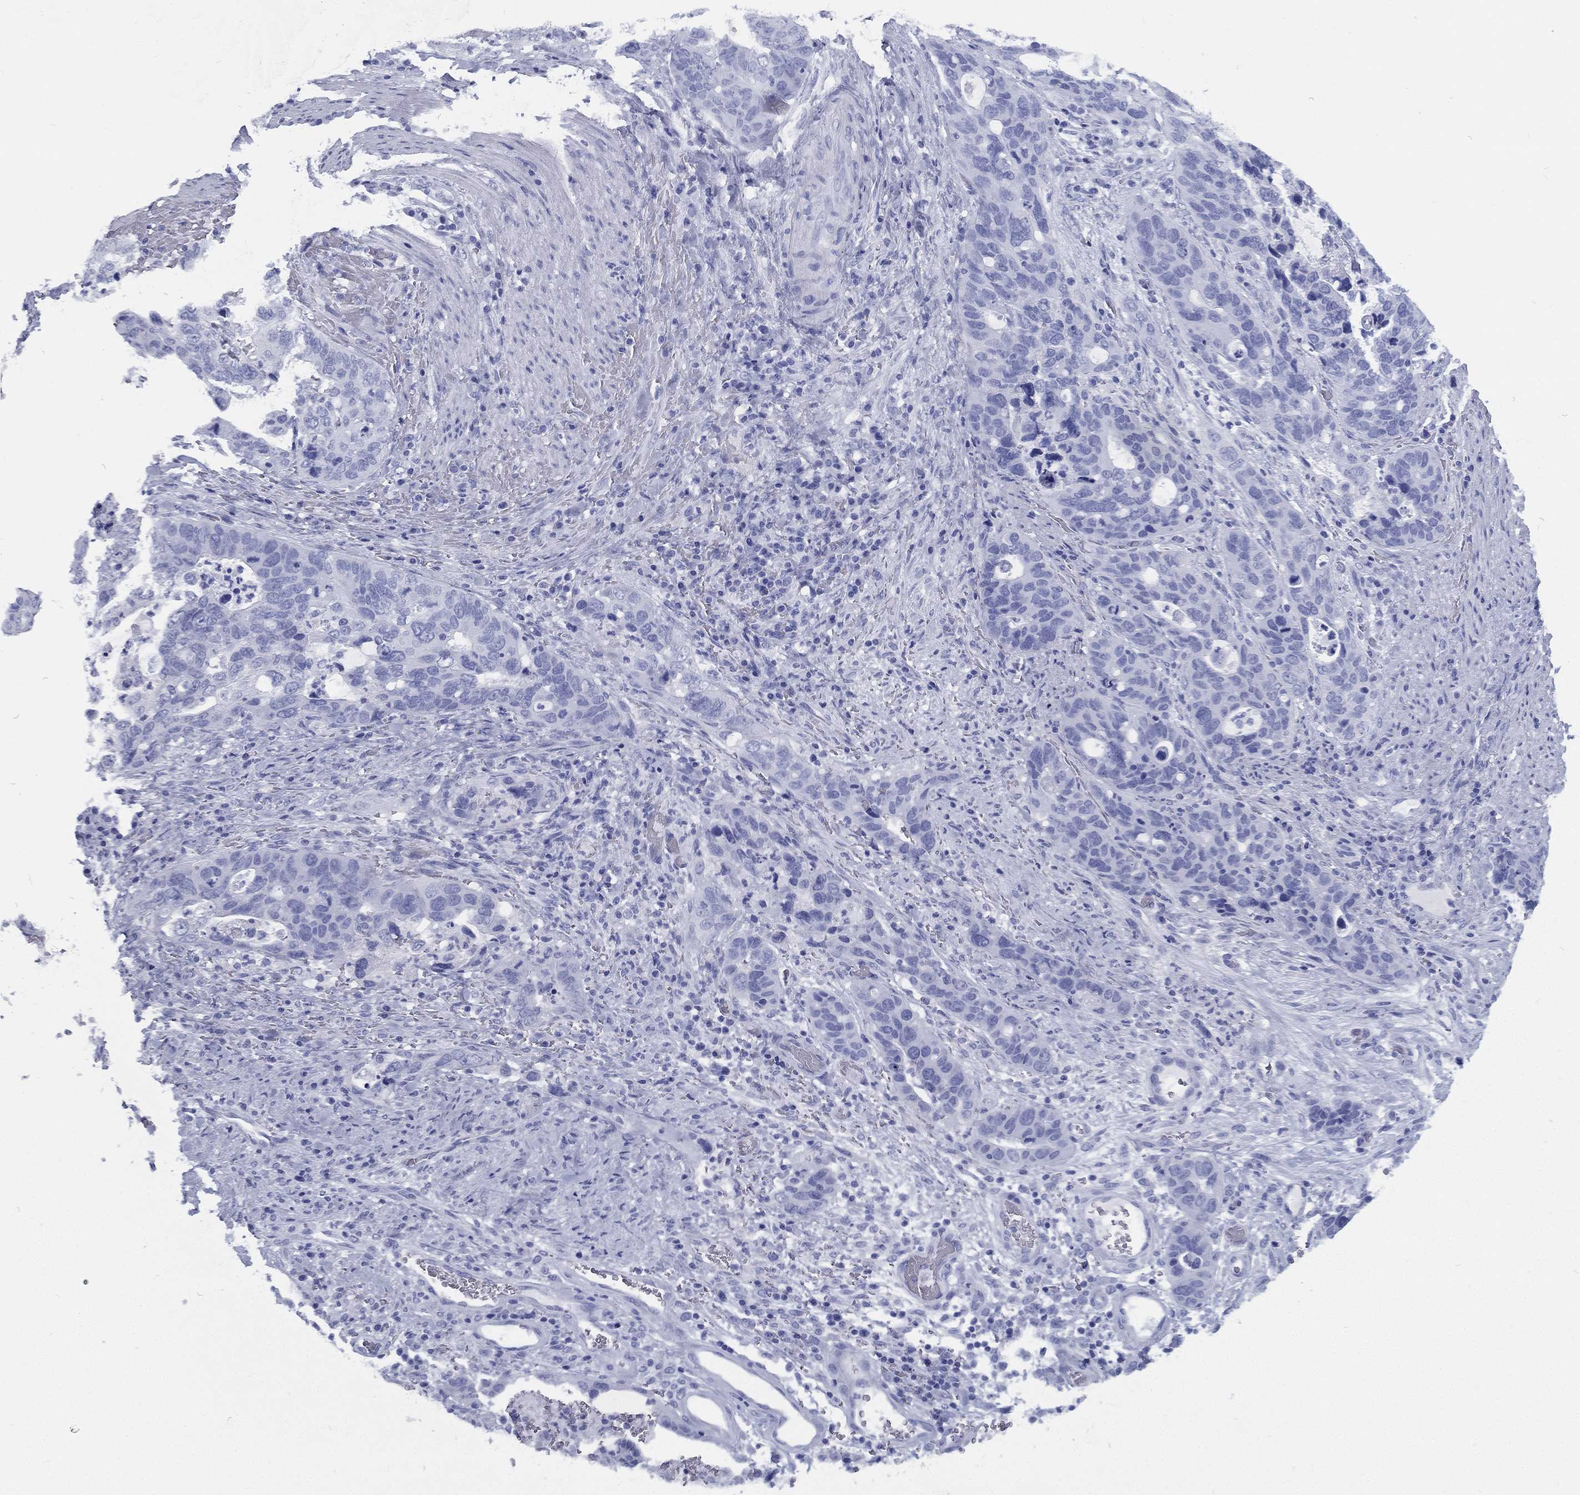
{"staining": {"intensity": "negative", "quantity": "none", "location": "none"}, "tissue": "stomach cancer", "cell_type": "Tumor cells", "image_type": "cancer", "snomed": [{"axis": "morphology", "description": "Adenocarcinoma, NOS"}, {"axis": "topography", "description": "Stomach"}], "caption": "Adenocarcinoma (stomach) stained for a protein using immunohistochemistry (IHC) displays no expression tumor cells.", "gene": "RSPH4A", "patient": {"sex": "male", "age": 54}}